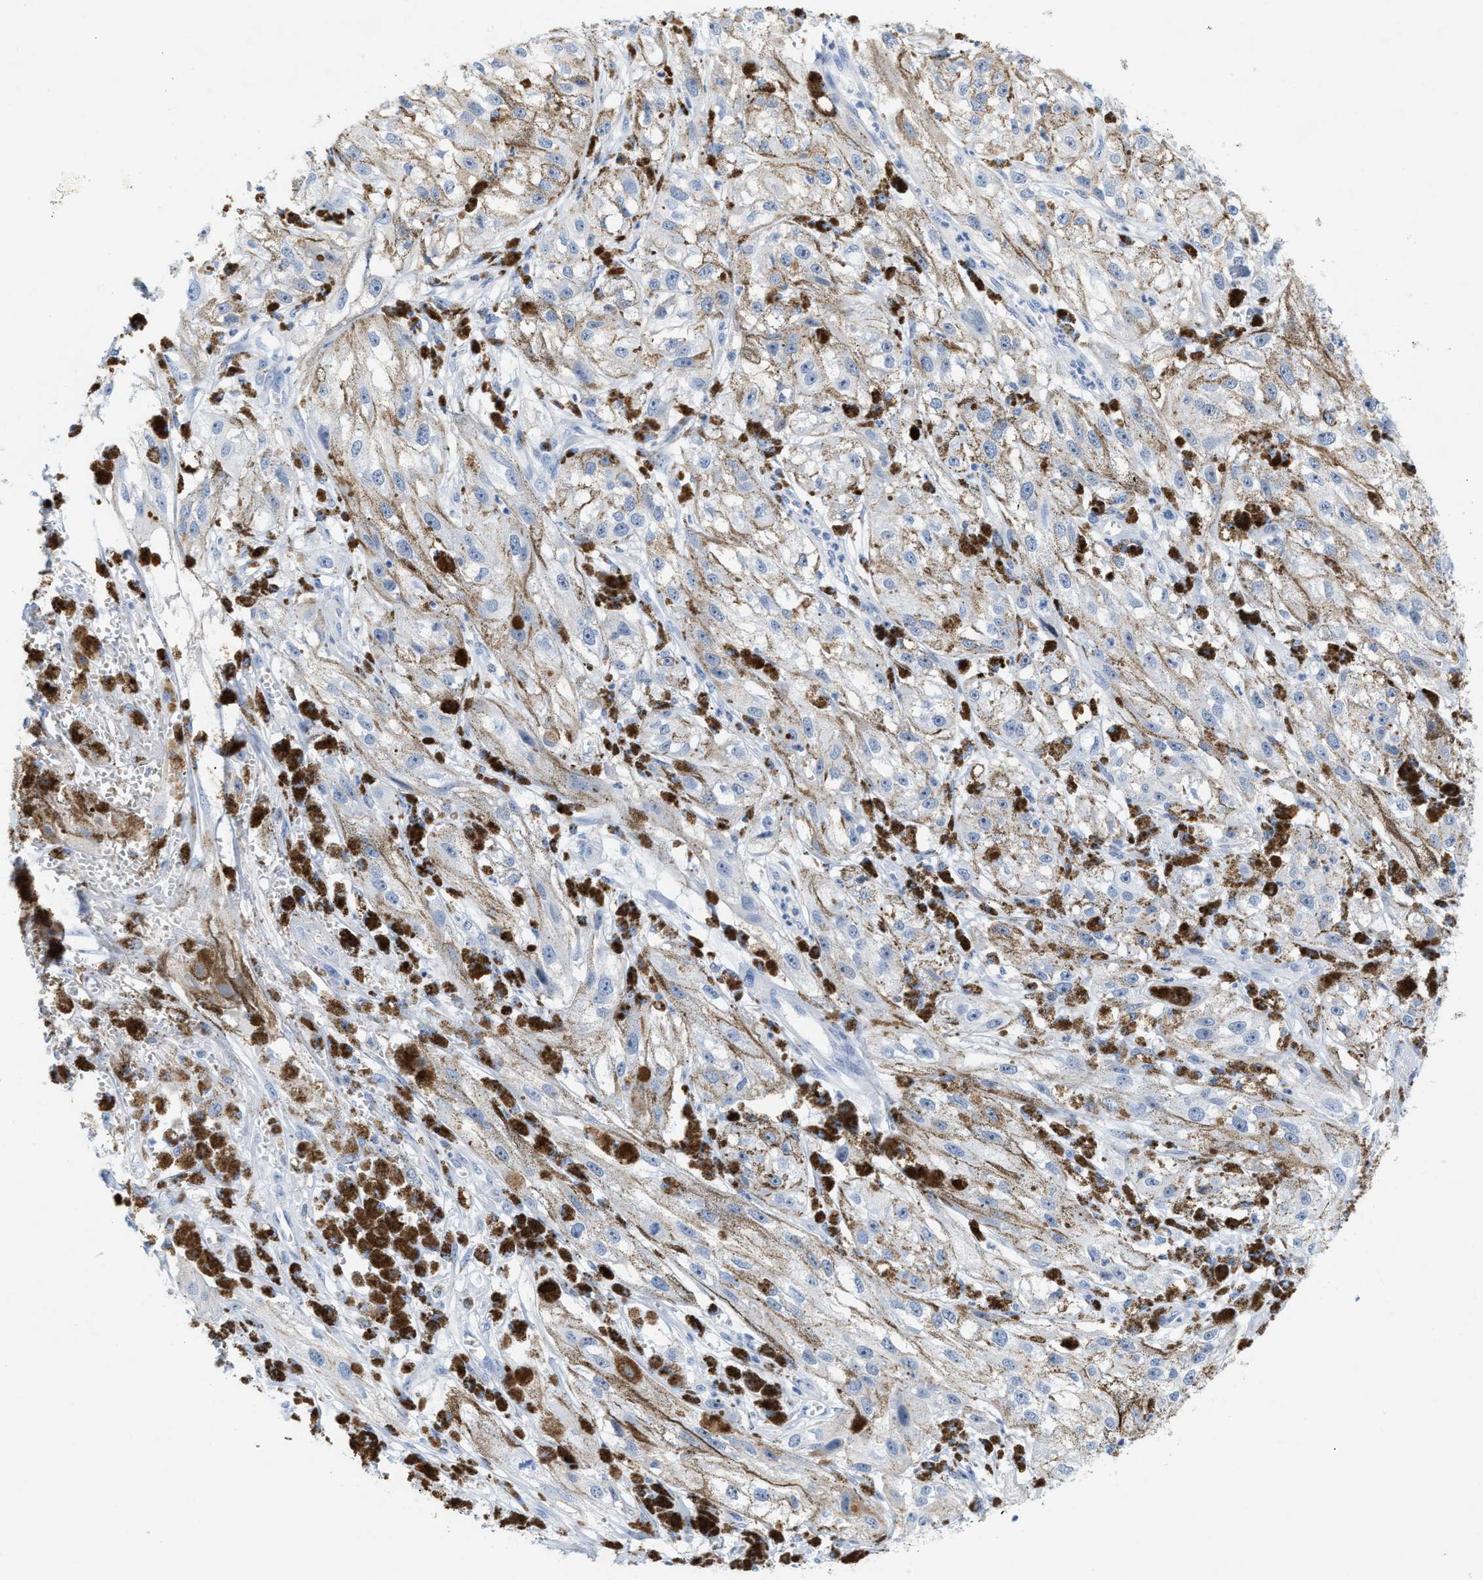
{"staining": {"intensity": "negative", "quantity": "none", "location": "none"}, "tissue": "melanoma", "cell_type": "Tumor cells", "image_type": "cancer", "snomed": [{"axis": "morphology", "description": "Malignant melanoma, NOS"}, {"axis": "topography", "description": "Skin"}], "caption": "The histopathology image reveals no significant staining in tumor cells of malignant melanoma.", "gene": "ANKFN1", "patient": {"sex": "male", "age": 88}}